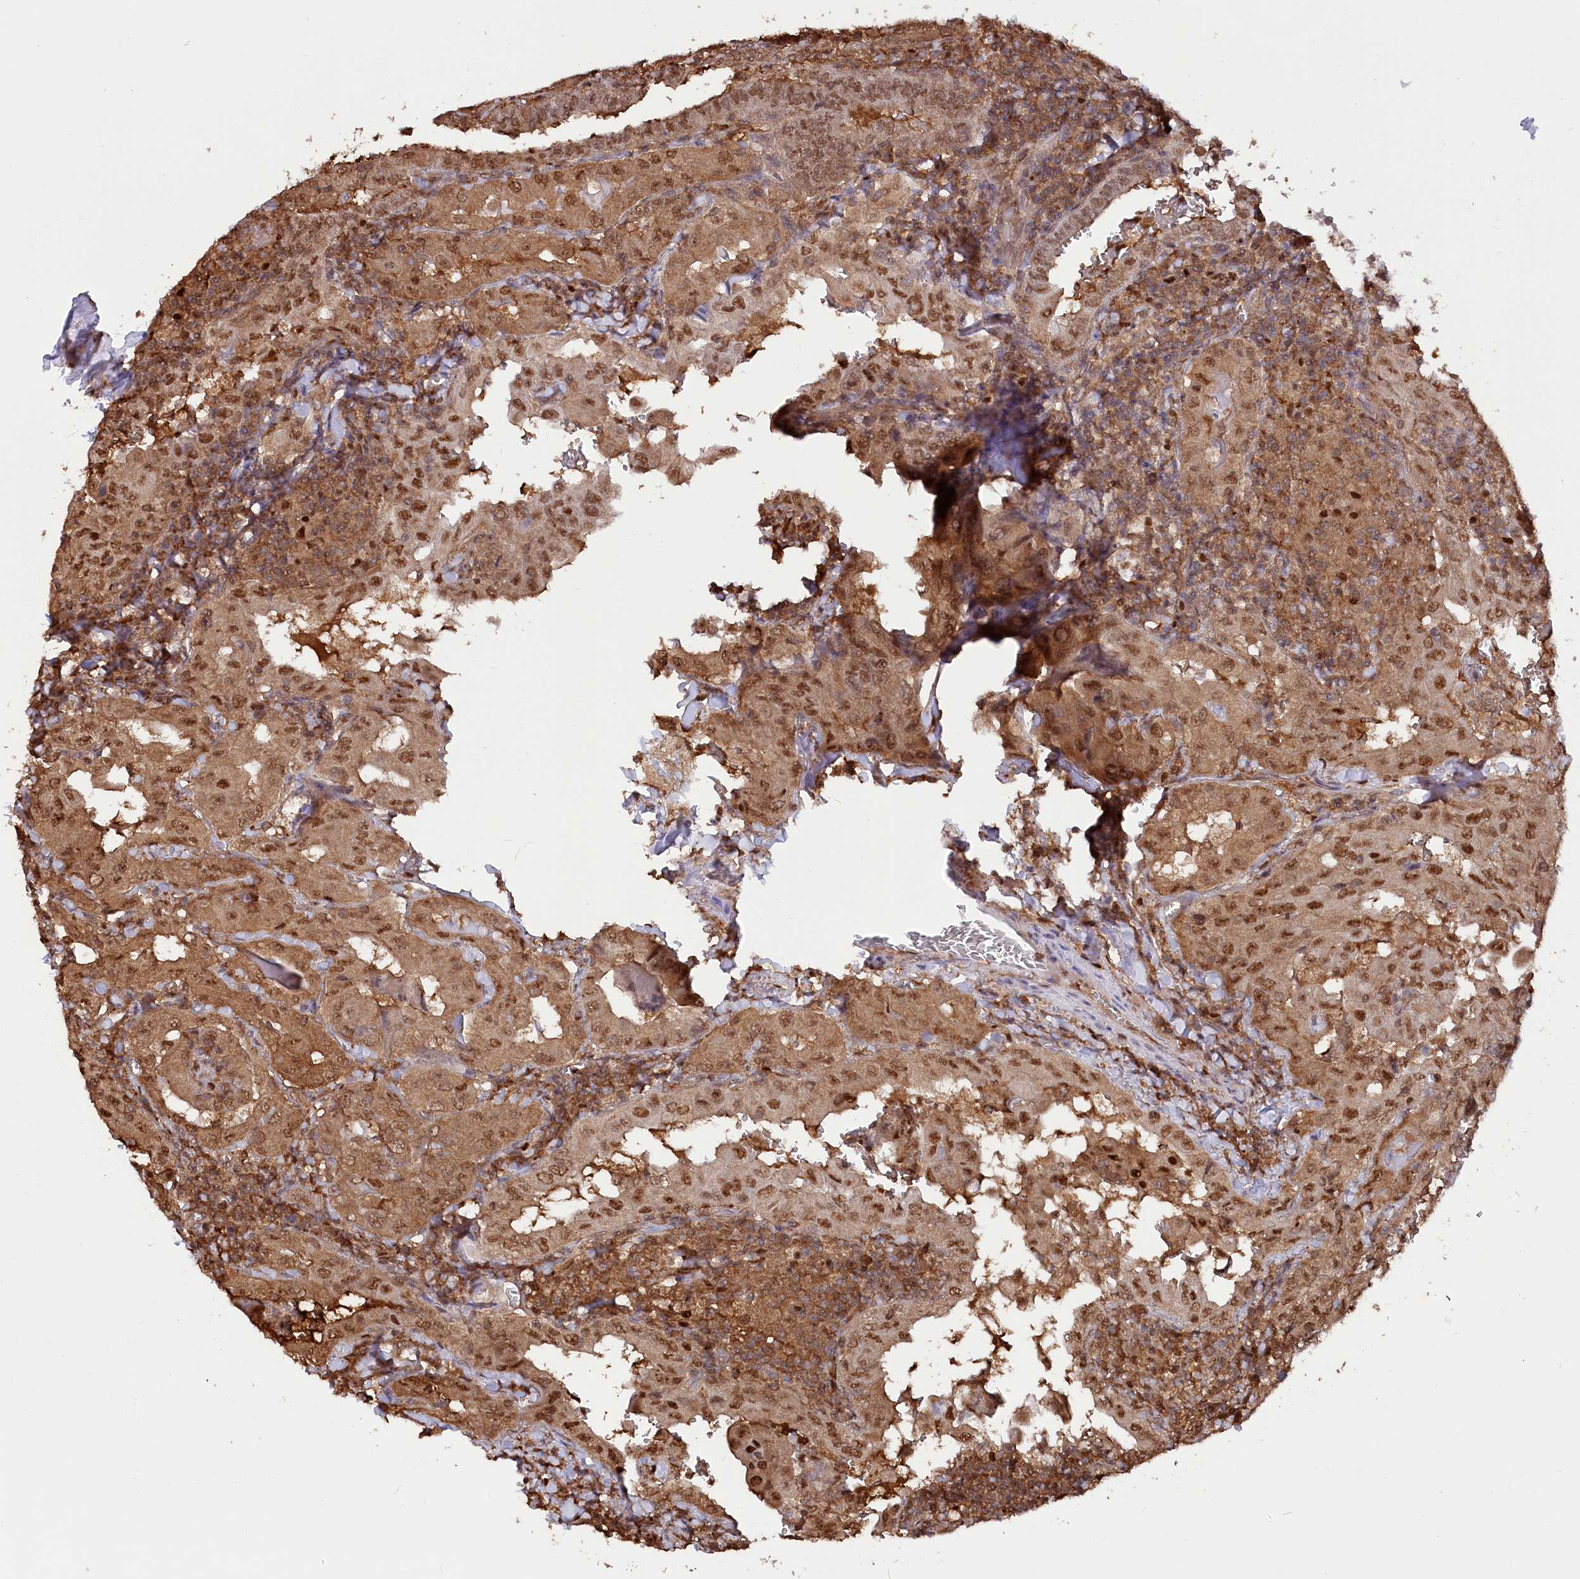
{"staining": {"intensity": "moderate", "quantity": ">75%", "location": "cytoplasmic/membranous,nuclear"}, "tissue": "thyroid cancer", "cell_type": "Tumor cells", "image_type": "cancer", "snomed": [{"axis": "morphology", "description": "Papillary adenocarcinoma, NOS"}, {"axis": "topography", "description": "Thyroid gland"}], "caption": "There is medium levels of moderate cytoplasmic/membranous and nuclear expression in tumor cells of thyroid papillary adenocarcinoma, as demonstrated by immunohistochemical staining (brown color).", "gene": "PSMA1", "patient": {"sex": "female", "age": 72}}